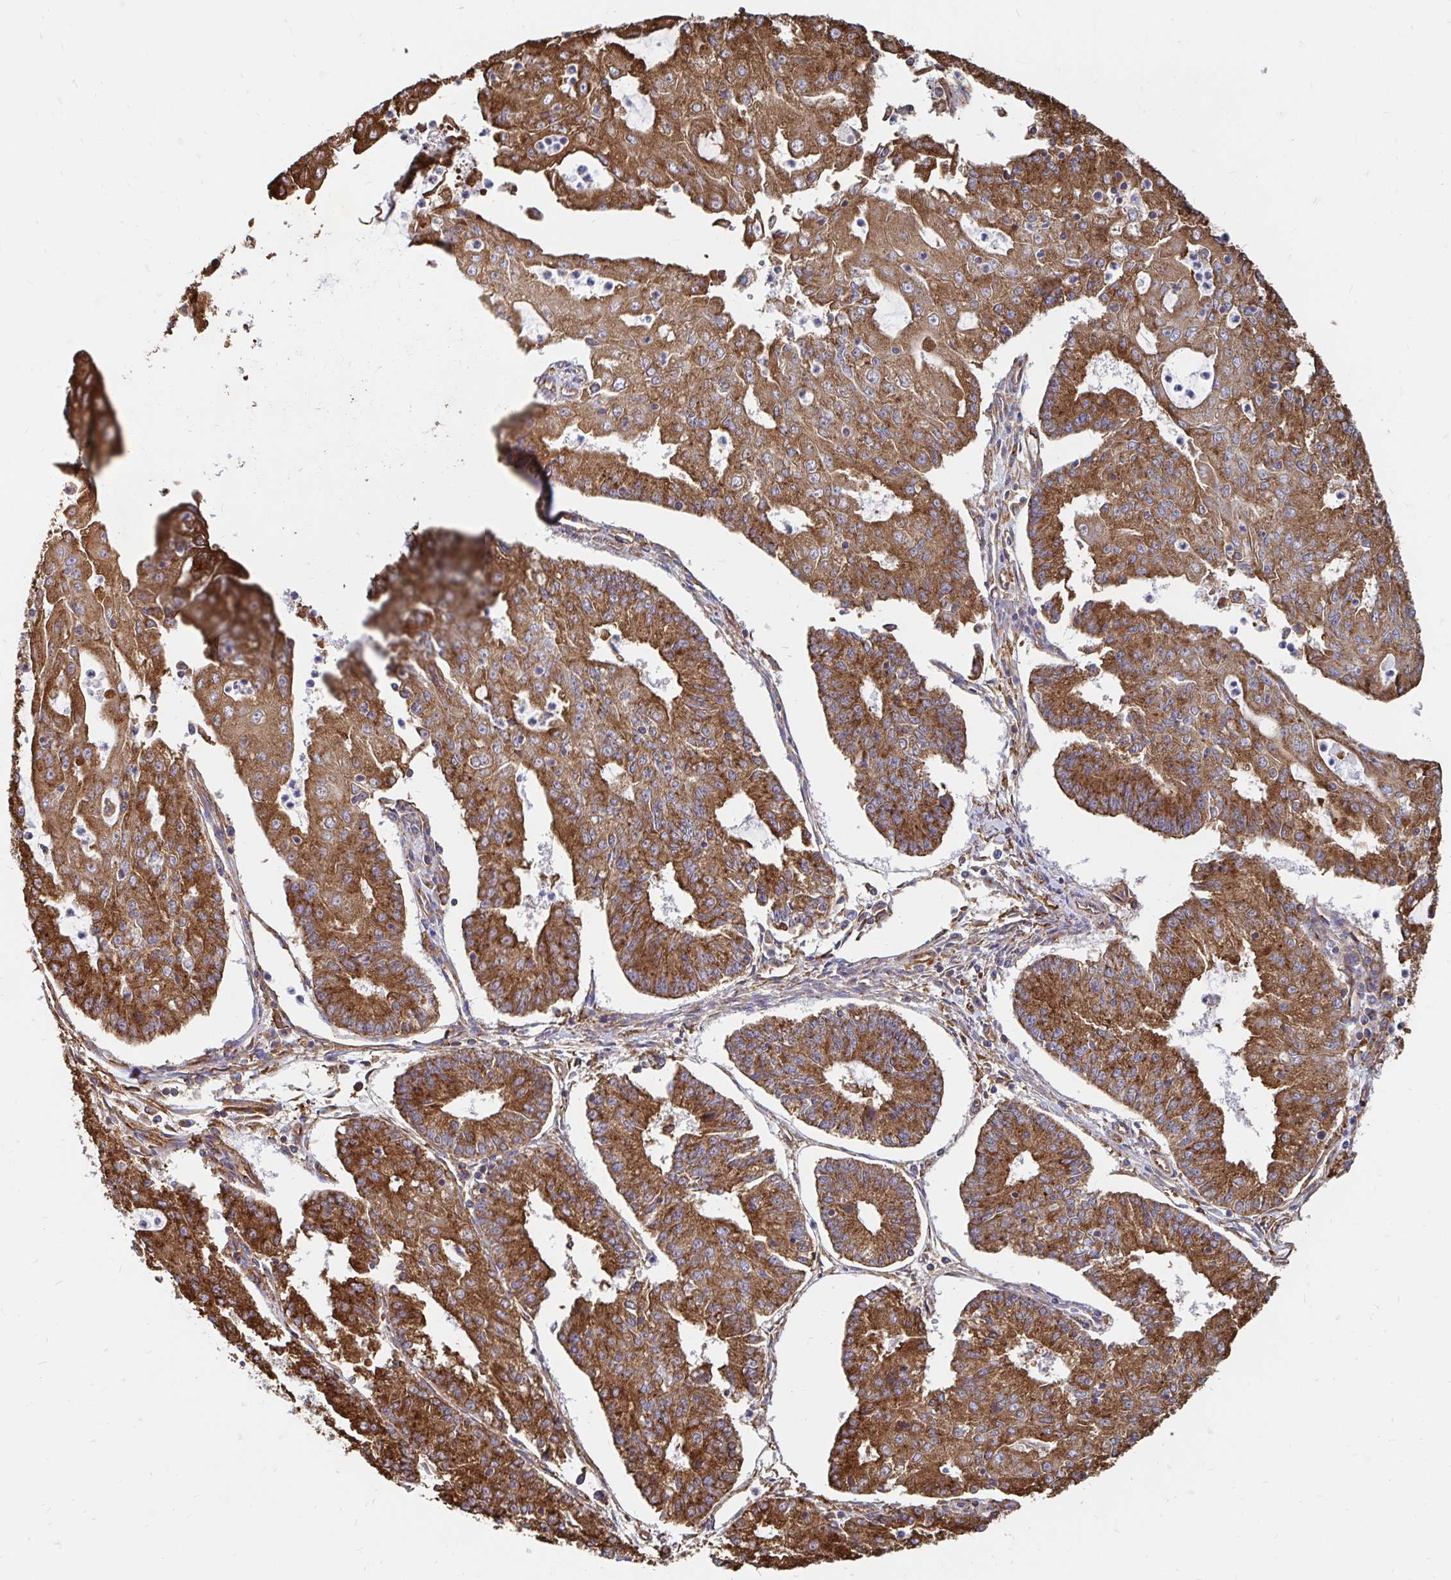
{"staining": {"intensity": "strong", "quantity": ">75%", "location": "cytoplasmic/membranous"}, "tissue": "endometrial cancer", "cell_type": "Tumor cells", "image_type": "cancer", "snomed": [{"axis": "morphology", "description": "Adenocarcinoma, NOS"}, {"axis": "topography", "description": "Endometrium"}], "caption": "Protein staining reveals strong cytoplasmic/membranous expression in about >75% of tumor cells in endometrial cancer. The staining is performed using DAB brown chromogen to label protein expression. The nuclei are counter-stained blue using hematoxylin.", "gene": "CLTC", "patient": {"sex": "female", "age": 56}}